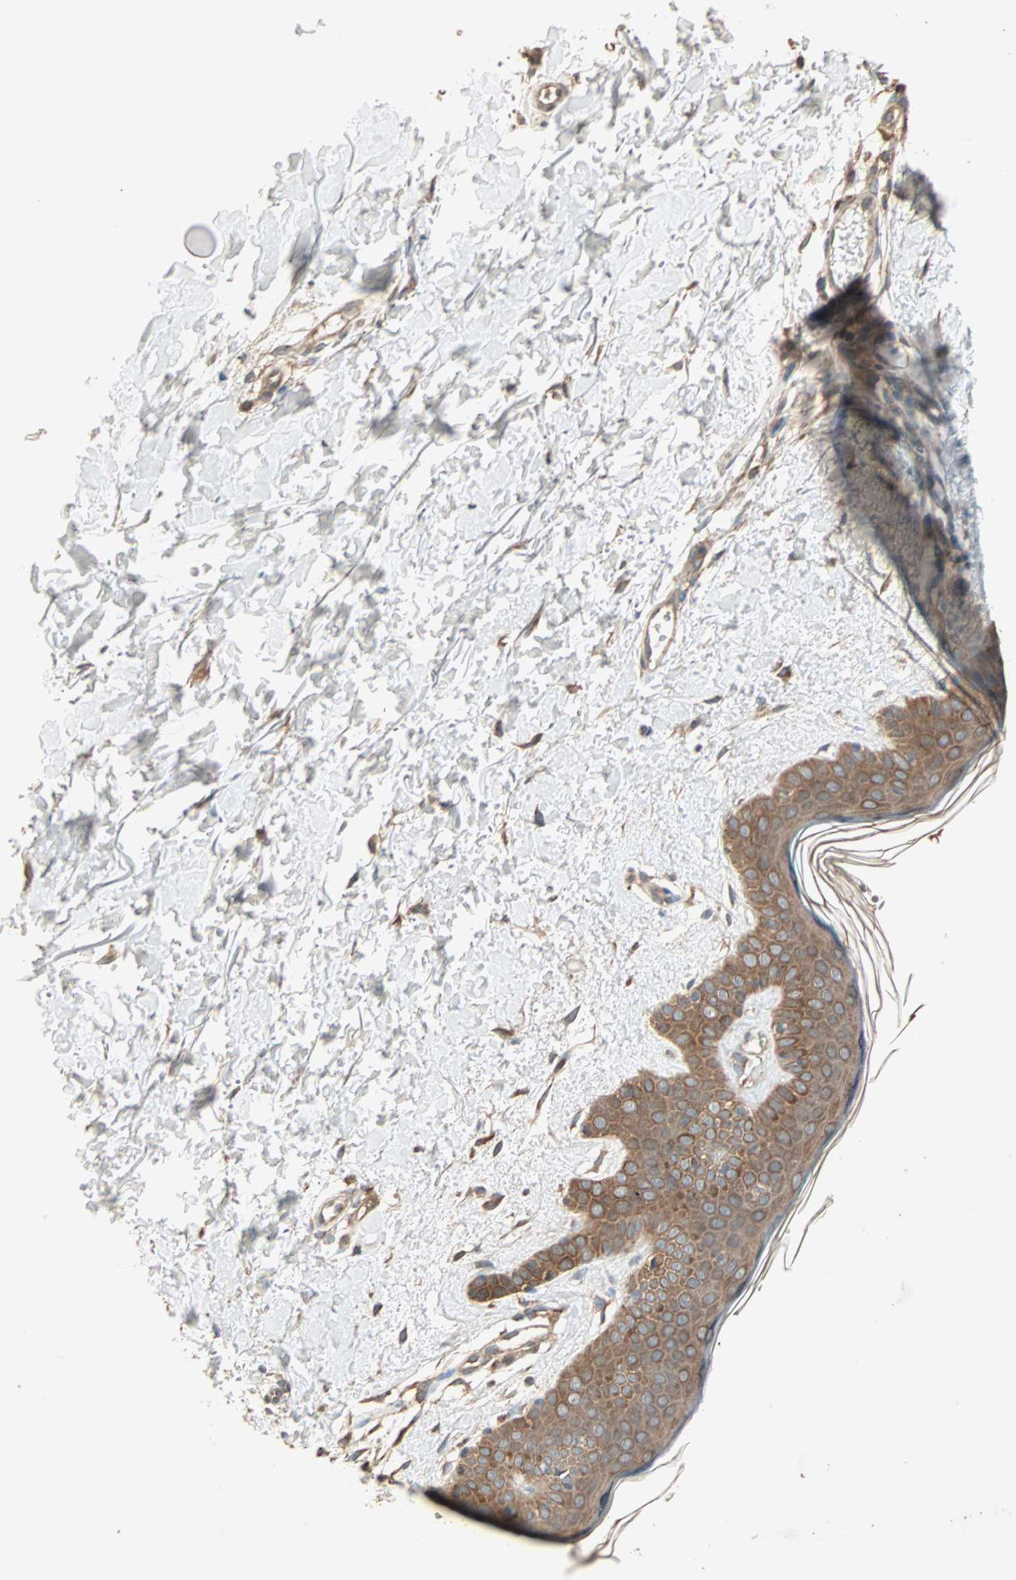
{"staining": {"intensity": "moderate", "quantity": ">75%", "location": "cytoplasmic/membranous"}, "tissue": "skin", "cell_type": "Fibroblasts", "image_type": "normal", "snomed": [{"axis": "morphology", "description": "Normal tissue, NOS"}, {"axis": "topography", "description": "Skin"}], "caption": "Unremarkable skin displays moderate cytoplasmic/membranous staining in about >75% of fibroblasts, visualized by immunohistochemistry.", "gene": "EIF4G2", "patient": {"sex": "female", "age": 56}}